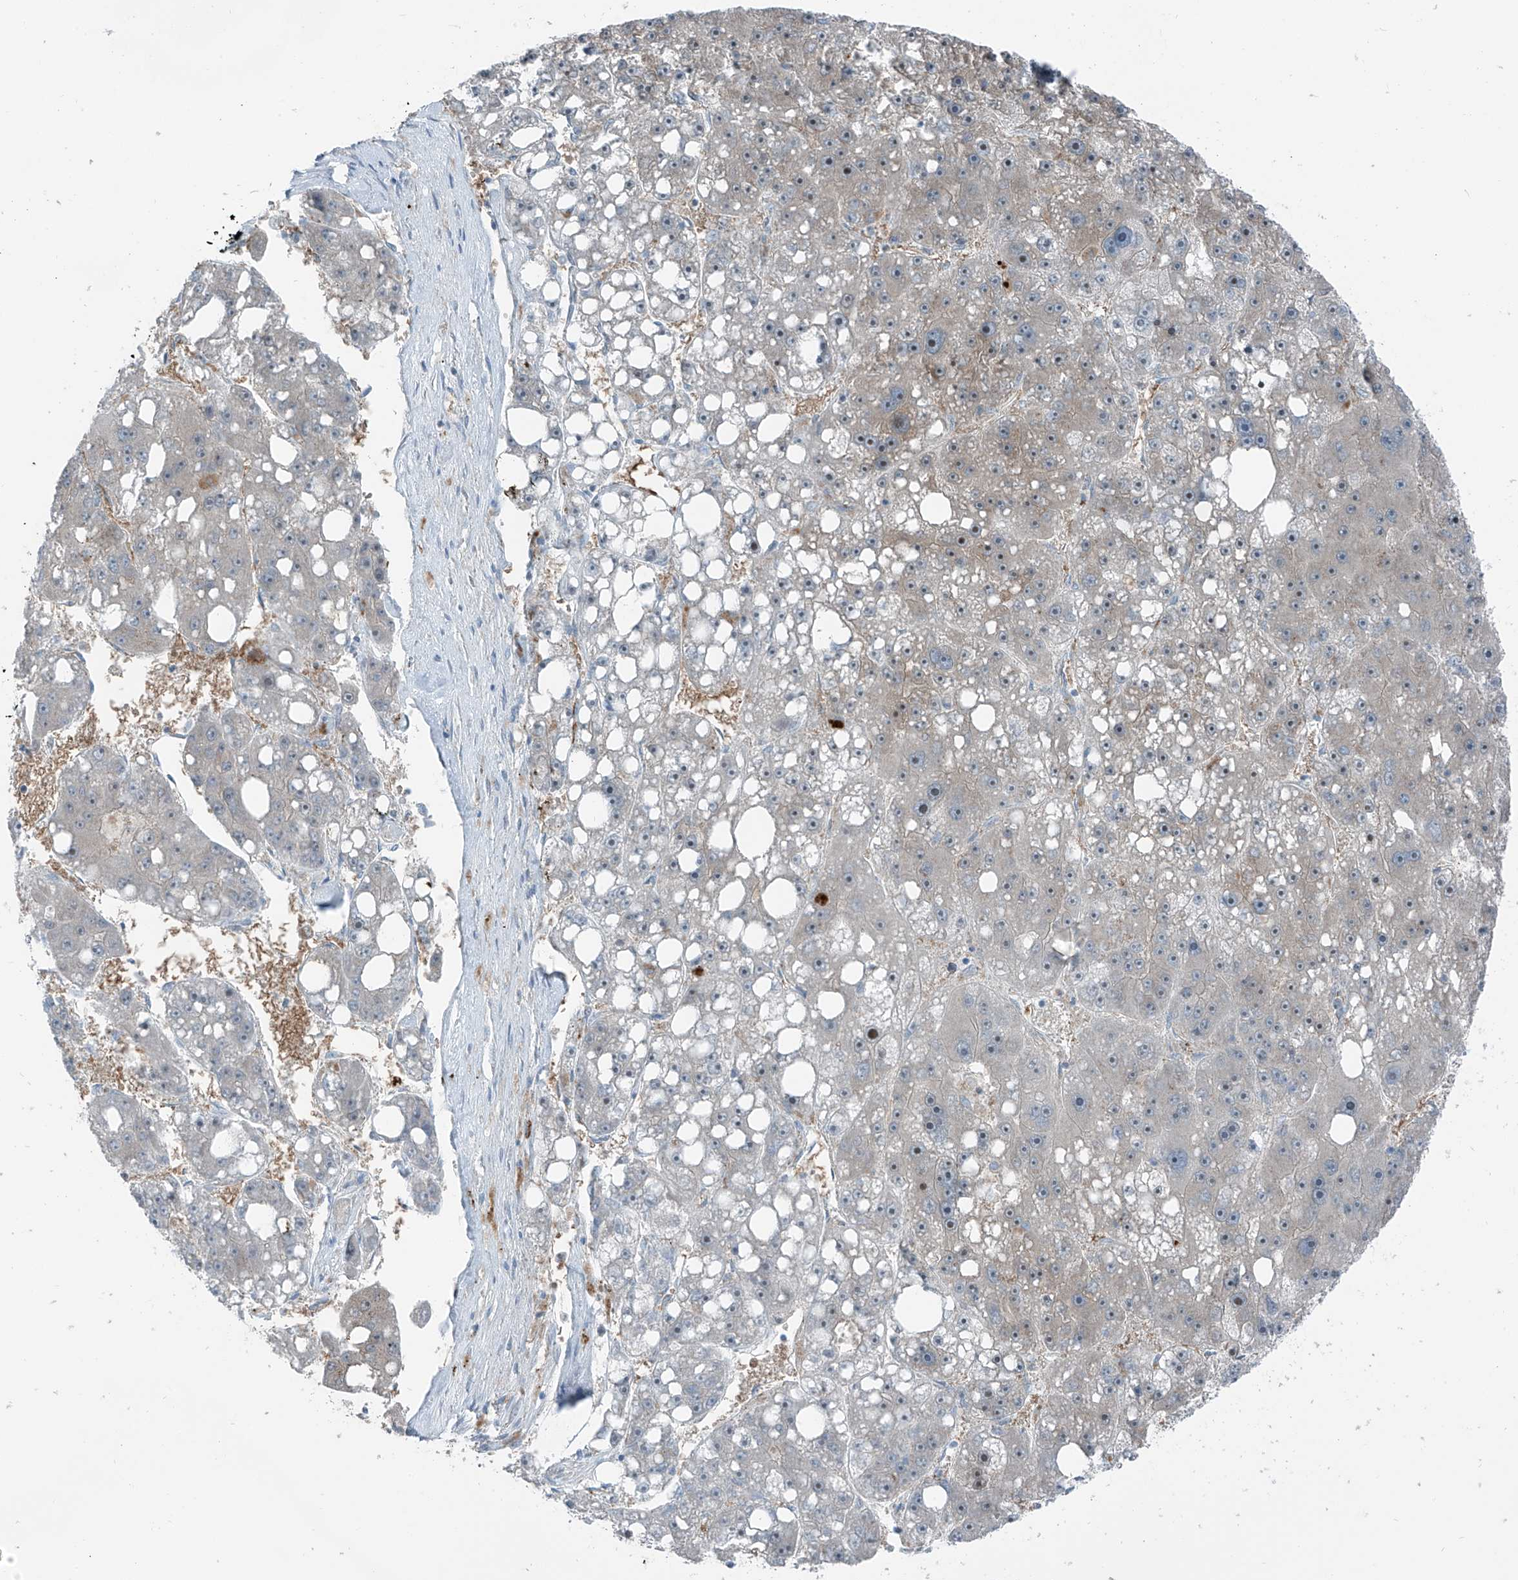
{"staining": {"intensity": "negative", "quantity": "none", "location": "none"}, "tissue": "liver cancer", "cell_type": "Tumor cells", "image_type": "cancer", "snomed": [{"axis": "morphology", "description": "Carcinoma, Hepatocellular, NOS"}, {"axis": "topography", "description": "Liver"}], "caption": "A micrograph of human hepatocellular carcinoma (liver) is negative for staining in tumor cells.", "gene": "SLC12A6", "patient": {"sex": "female", "age": 61}}